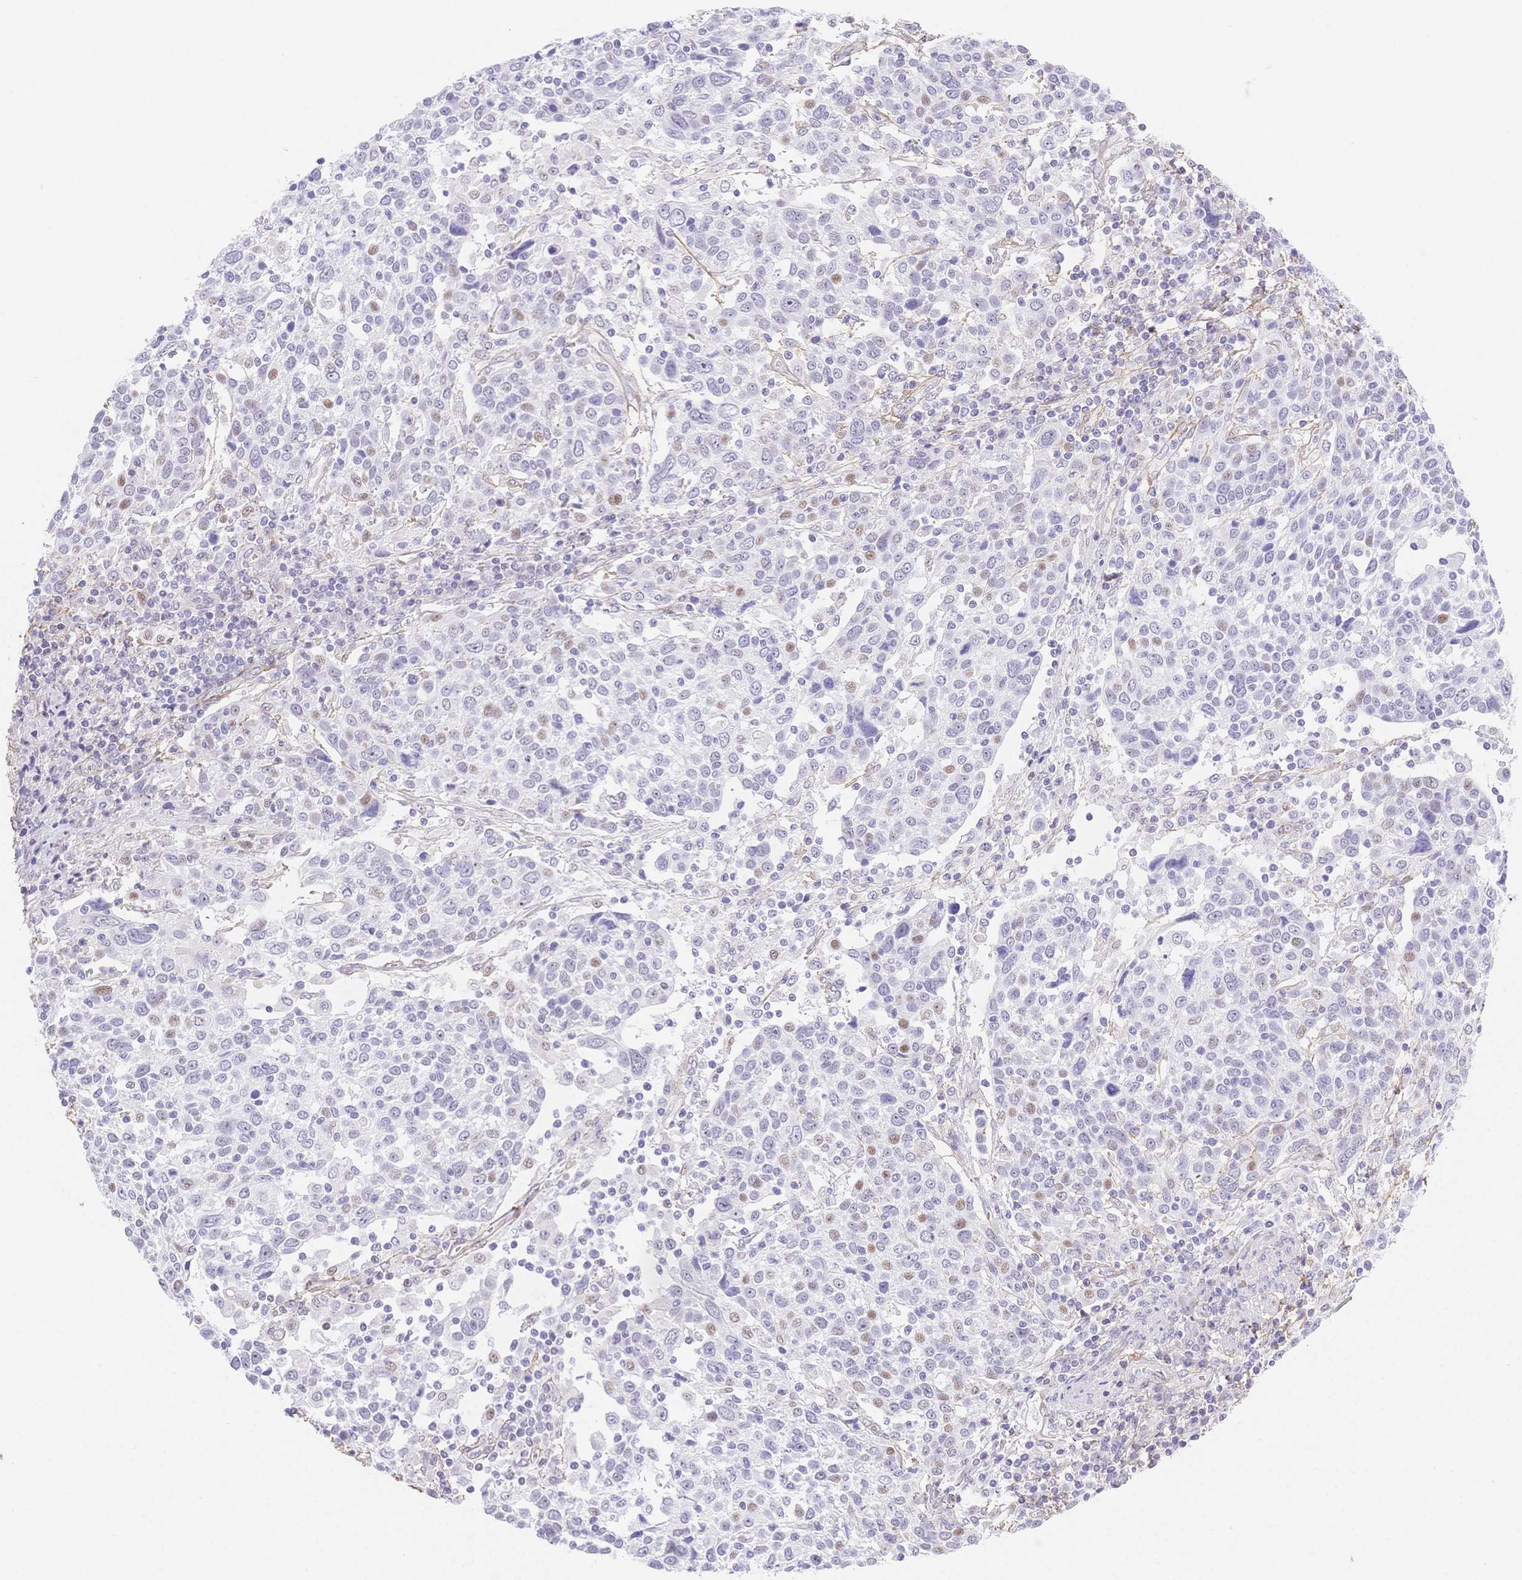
{"staining": {"intensity": "moderate", "quantity": "<25%", "location": "nuclear"}, "tissue": "cervical cancer", "cell_type": "Tumor cells", "image_type": "cancer", "snomed": [{"axis": "morphology", "description": "Squamous cell carcinoma, NOS"}, {"axis": "topography", "description": "Cervix"}], "caption": "Squamous cell carcinoma (cervical) stained with immunohistochemistry (IHC) displays moderate nuclear positivity in about <25% of tumor cells.", "gene": "PDZD2", "patient": {"sex": "female", "age": 61}}